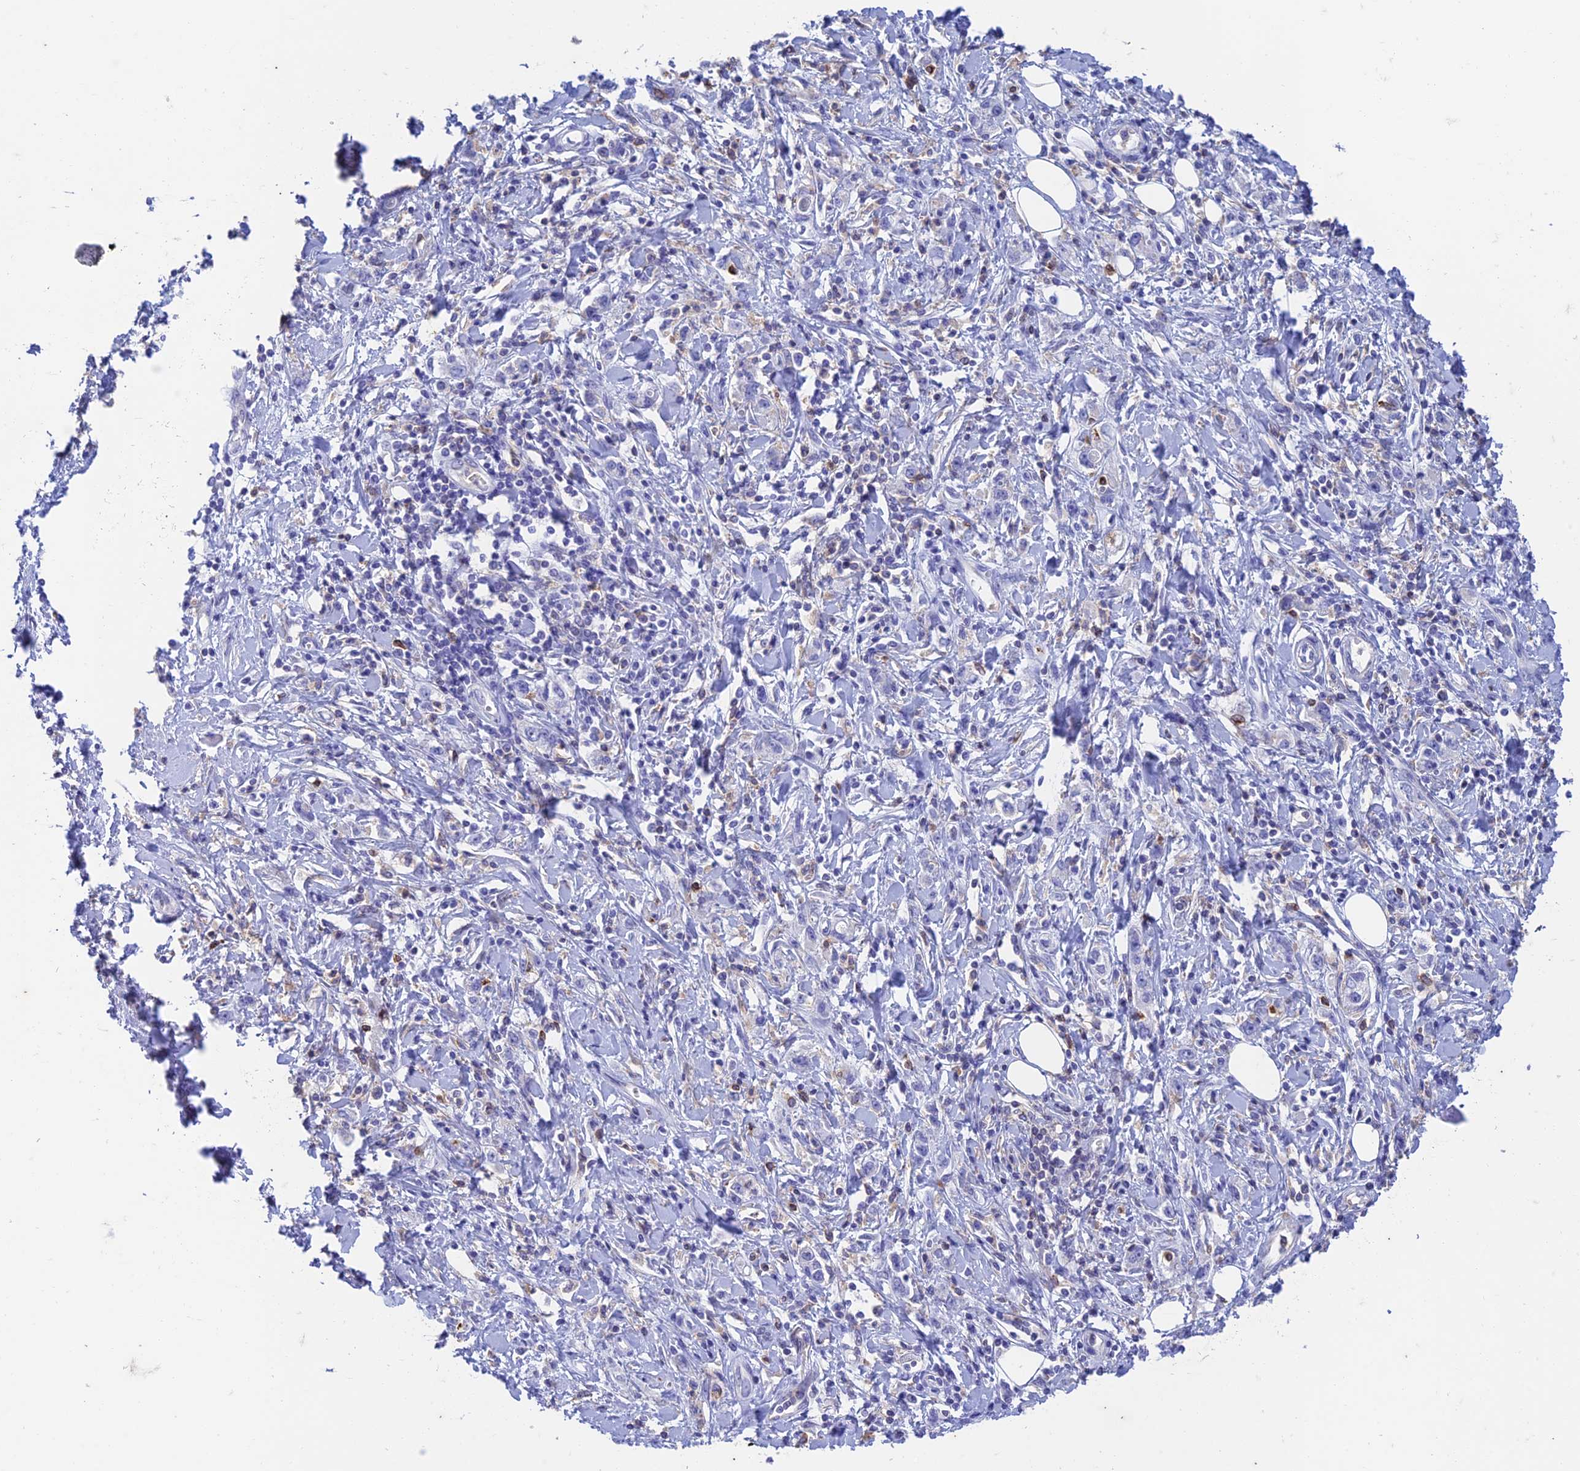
{"staining": {"intensity": "negative", "quantity": "none", "location": "none"}, "tissue": "stomach cancer", "cell_type": "Tumor cells", "image_type": "cancer", "snomed": [{"axis": "morphology", "description": "Adenocarcinoma, NOS"}, {"axis": "topography", "description": "Stomach"}], "caption": "Immunohistochemistry image of human adenocarcinoma (stomach) stained for a protein (brown), which shows no expression in tumor cells.", "gene": "FGF7", "patient": {"sex": "female", "age": 76}}